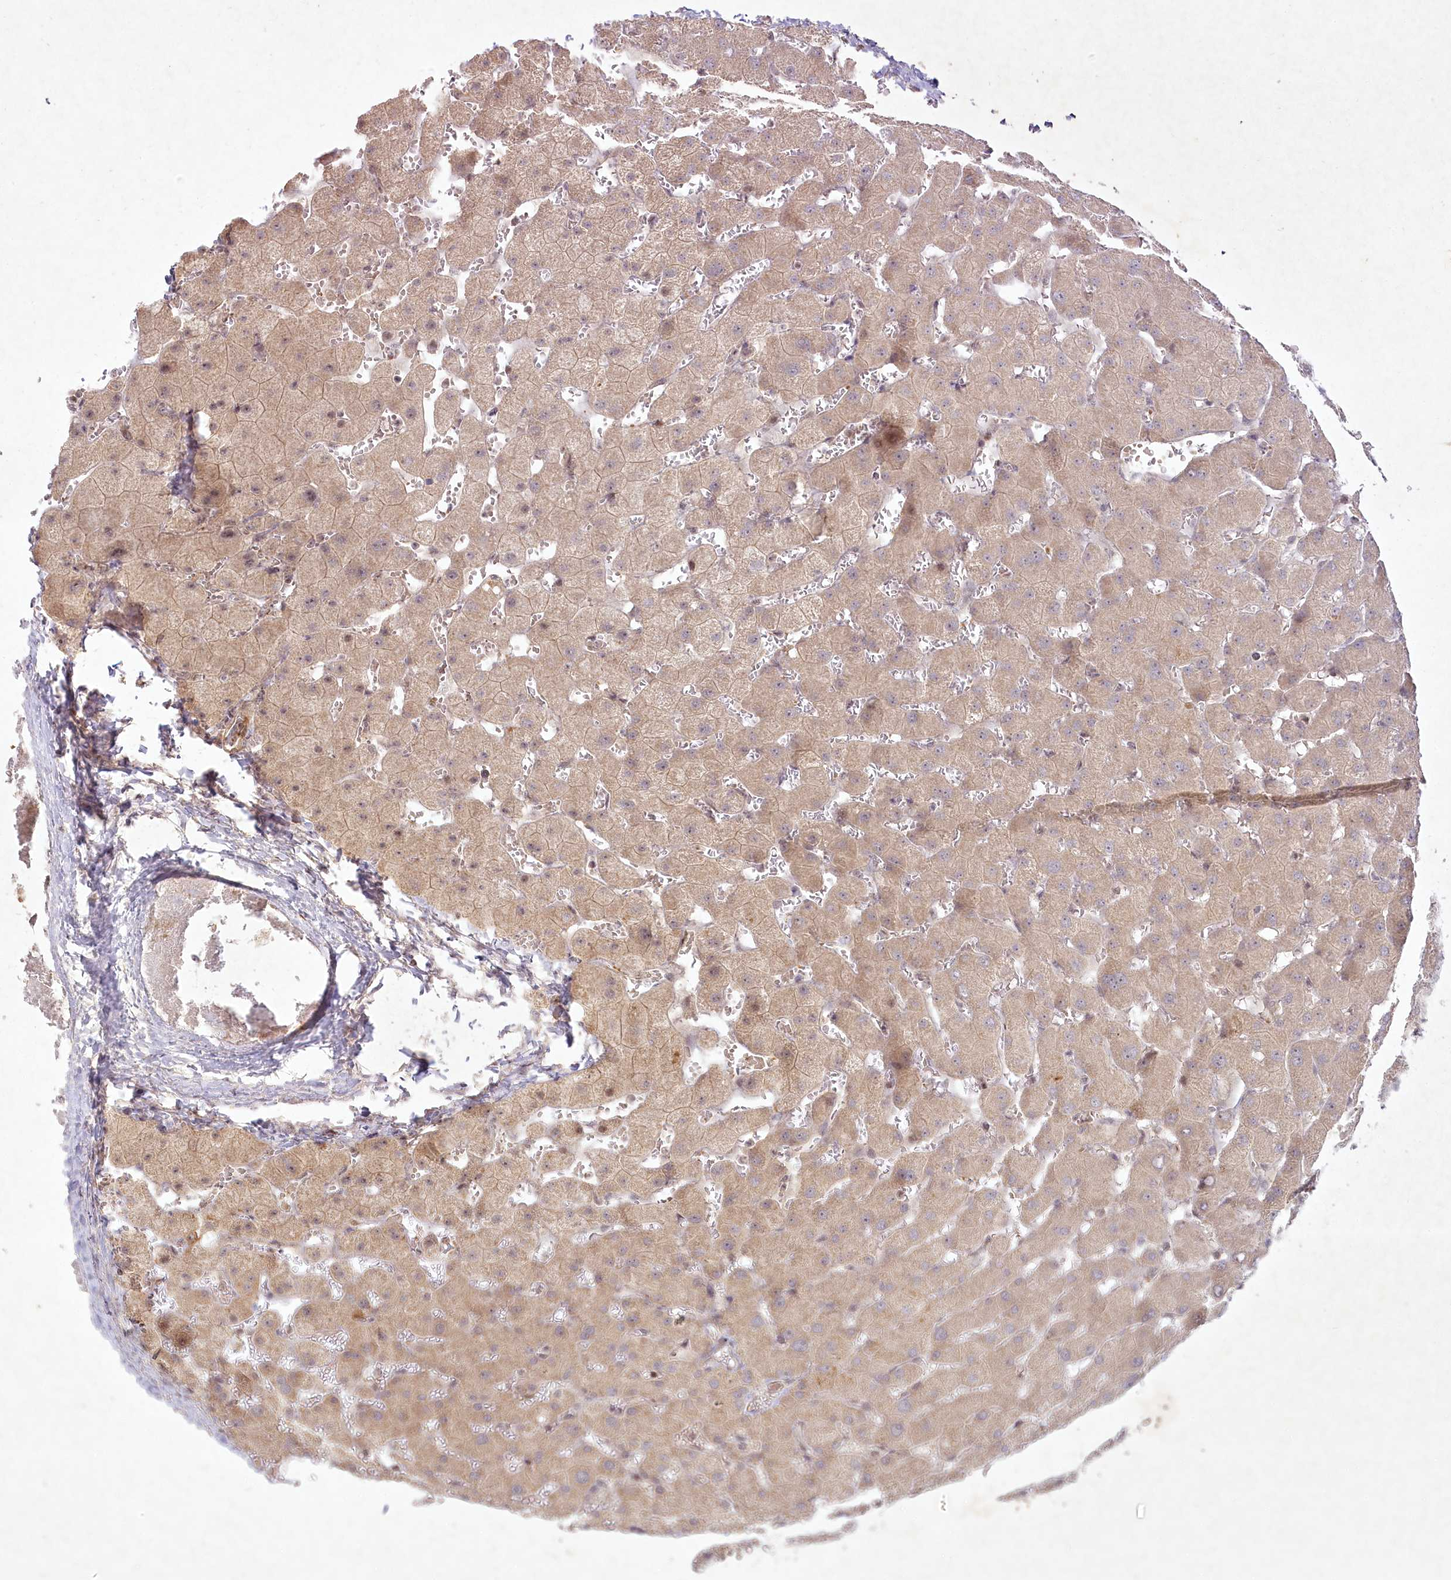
{"staining": {"intensity": "weak", "quantity": "25%-75%", "location": "cytoplasmic/membranous"}, "tissue": "liver", "cell_type": "Hepatocytes", "image_type": "normal", "snomed": [{"axis": "morphology", "description": "Normal tissue, NOS"}, {"axis": "topography", "description": "Liver"}], "caption": "Brown immunohistochemical staining in benign liver shows weak cytoplasmic/membranous expression in approximately 25%-75% of hepatocytes.", "gene": "SH2D3A", "patient": {"sex": "female", "age": 63}}